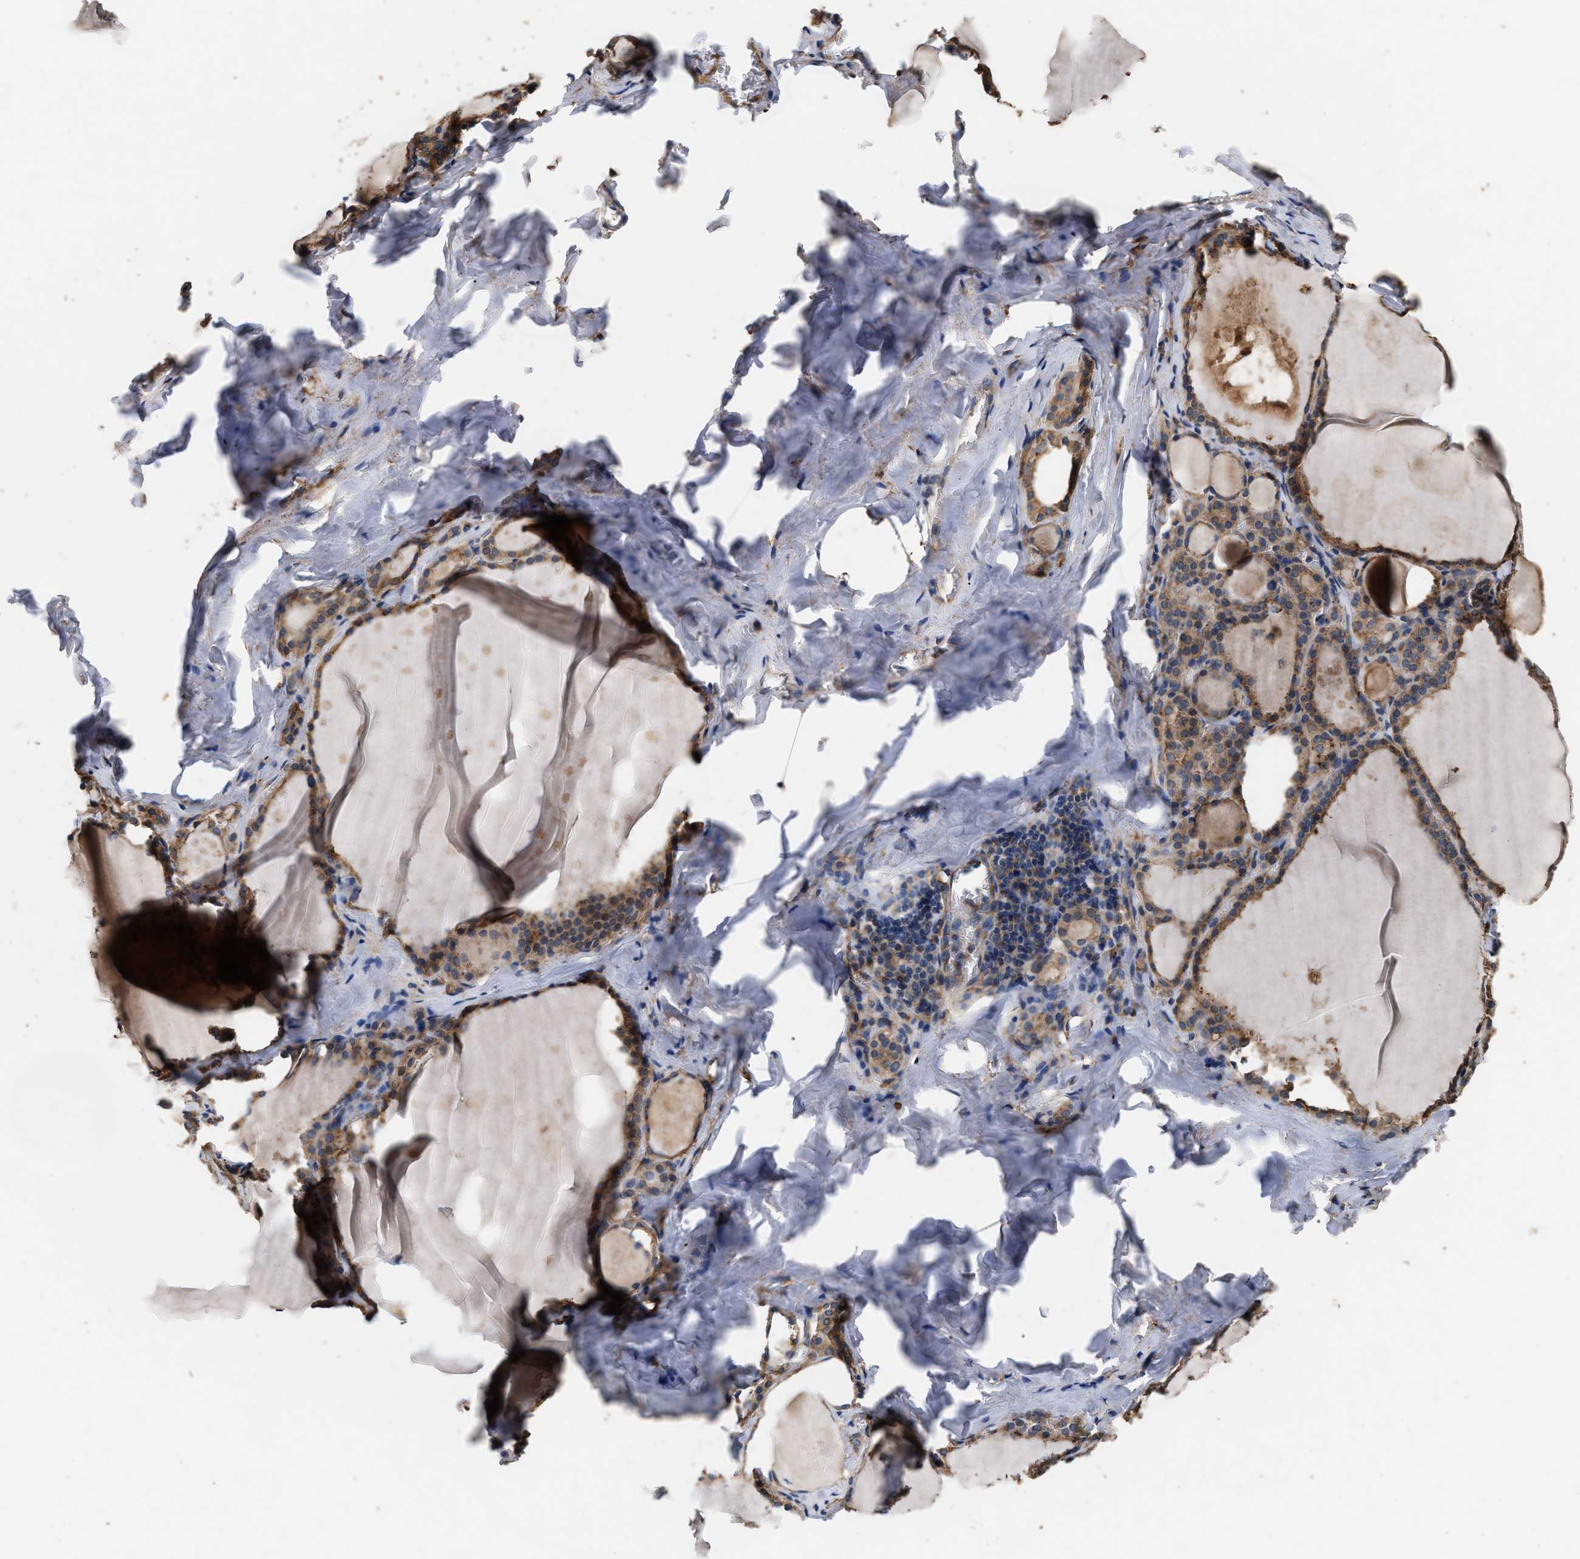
{"staining": {"intensity": "moderate", "quantity": ">75%", "location": "cytoplasmic/membranous"}, "tissue": "thyroid gland", "cell_type": "Glandular cells", "image_type": "normal", "snomed": [{"axis": "morphology", "description": "Normal tissue, NOS"}, {"axis": "topography", "description": "Thyroid gland"}], "caption": "Thyroid gland stained with a brown dye displays moderate cytoplasmic/membranous positive positivity in about >75% of glandular cells.", "gene": "KLB", "patient": {"sex": "male", "age": 56}}